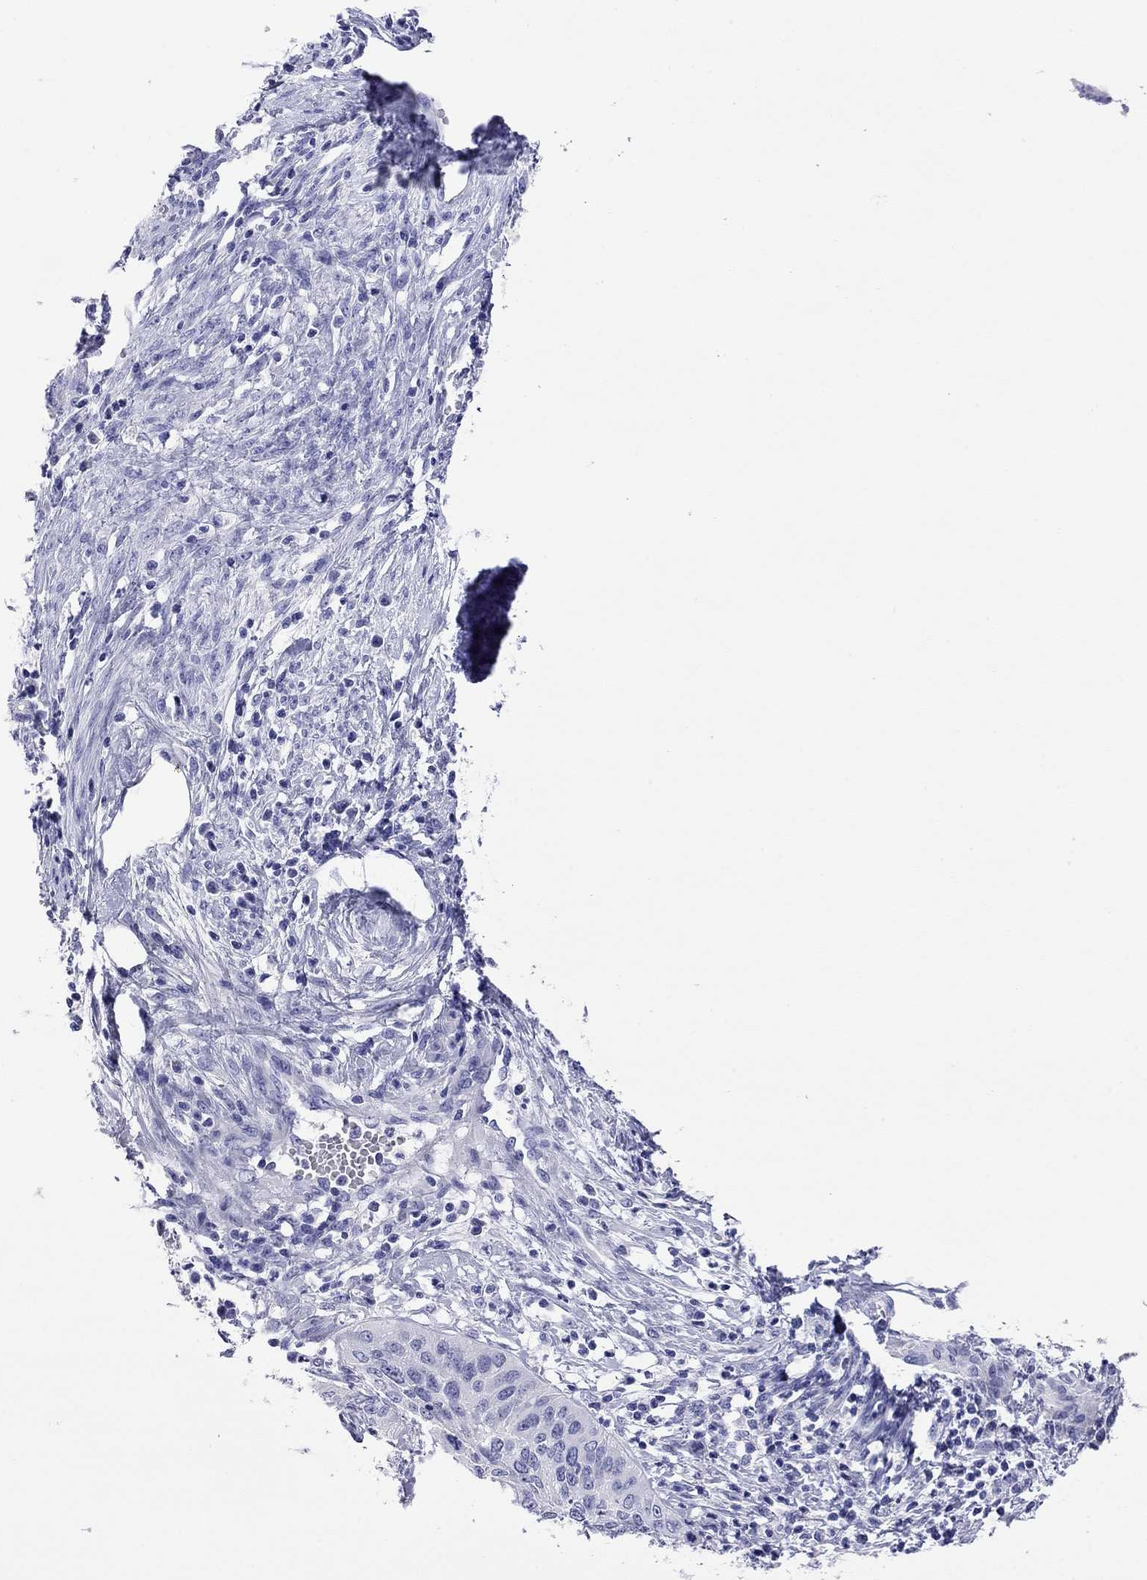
{"staining": {"intensity": "negative", "quantity": "none", "location": "none"}, "tissue": "cervical cancer", "cell_type": "Tumor cells", "image_type": "cancer", "snomed": [{"axis": "morphology", "description": "Normal tissue, NOS"}, {"axis": "morphology", "description": "Squamous cell carcinoma, NOS"}, {"axis": "topography", "description": "Cervix"}], "caption": "A high-resolution image shows IHC staining of cervical cancer, which displays no significant staining in tumor cells.", "gene": "FIGLA", "patient": {"sex": "female", "age": 39}}